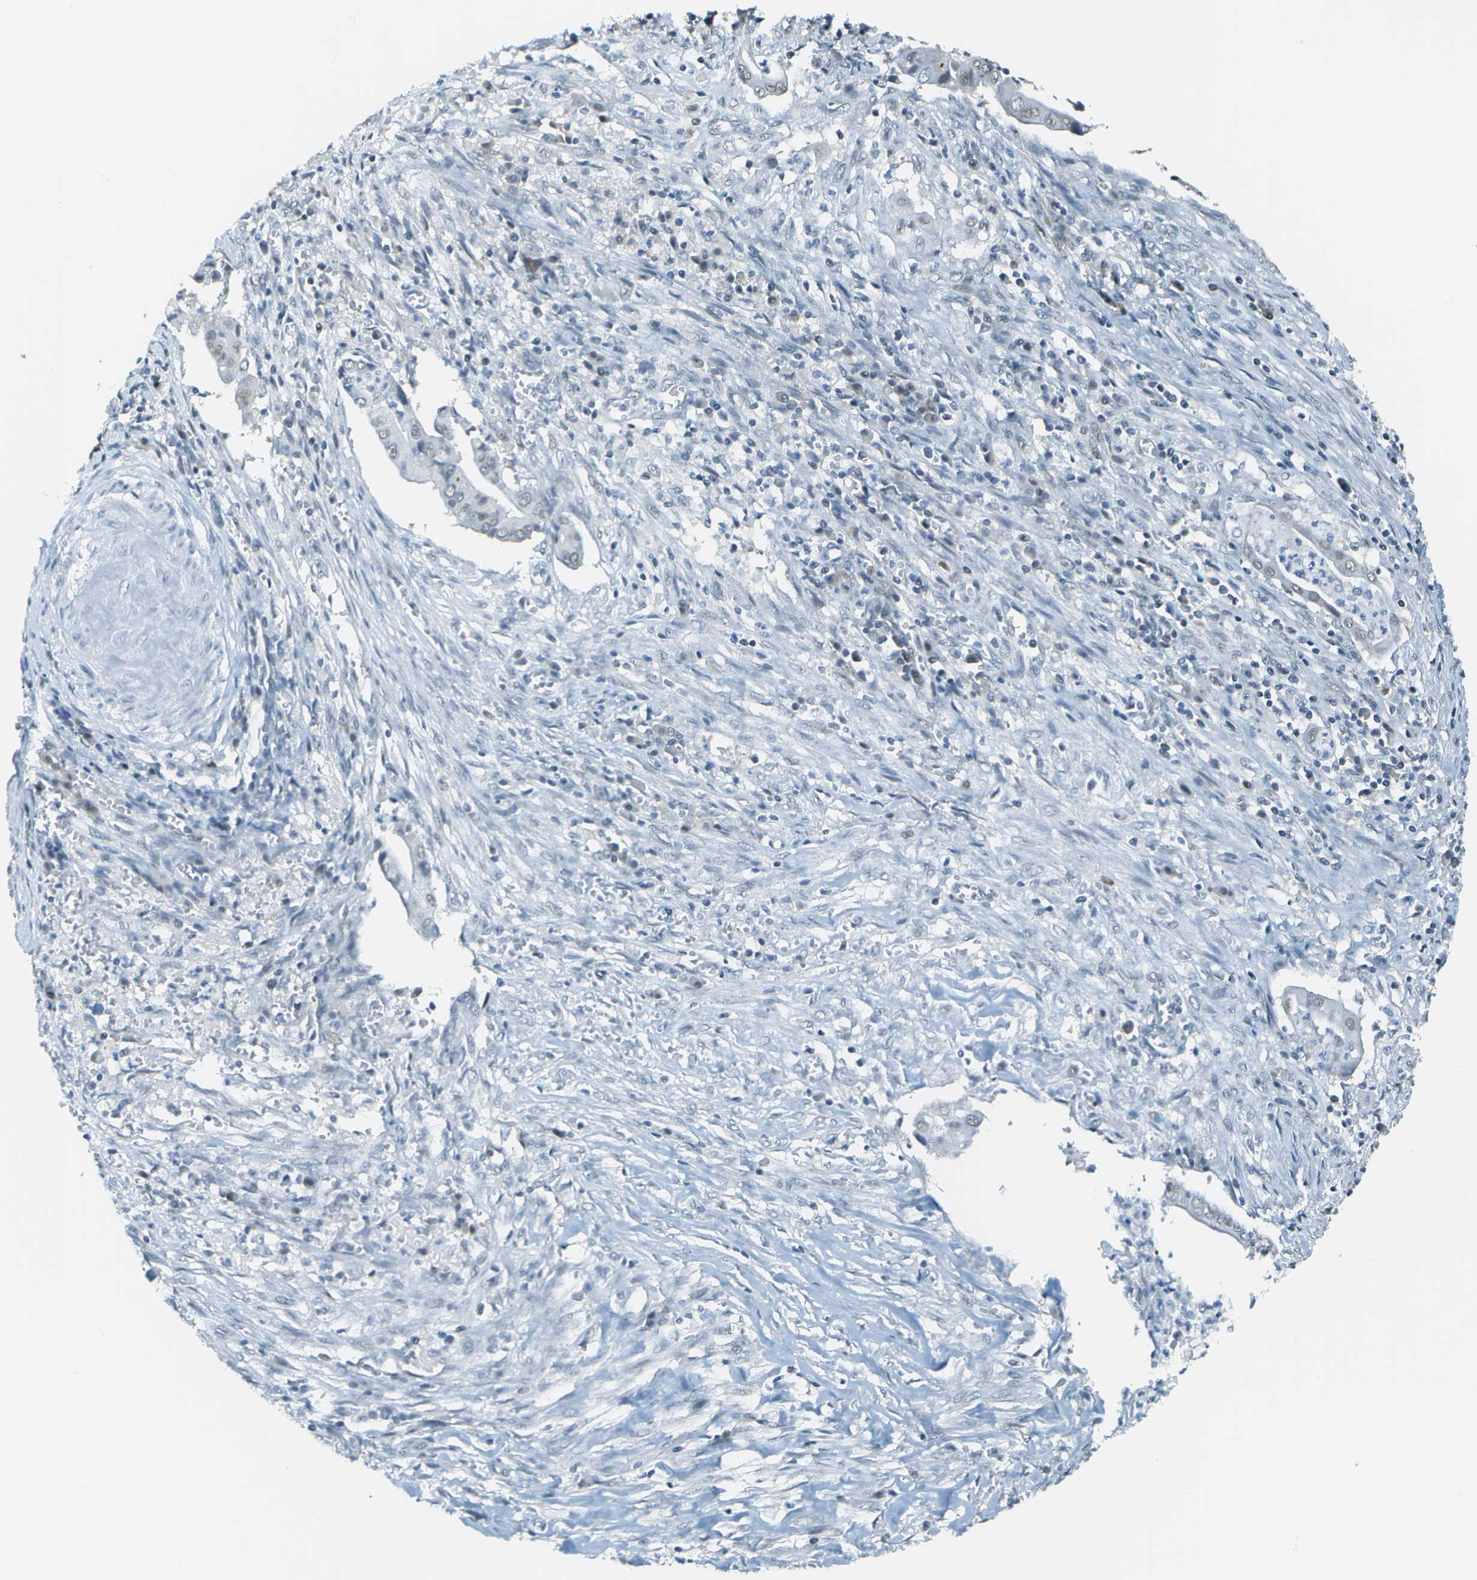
{"staining": {"intensity": "weak", "quantity": "<25%", "location": "nuclear"}, "tissue": "cervical cancer", "cell_type": "Tumor cells", "image_type": "cancer", "snomed": [{"axis": "morphology", "description": "Adenocarcinoma, NOS"}, {"axis": "topography", "description": "Cervix"}], "caption": "Tumor cells are negative for protein expression in human cervical cancer.", "gene": "NEK11", "patient": {"sex": "female", "age": 44}}